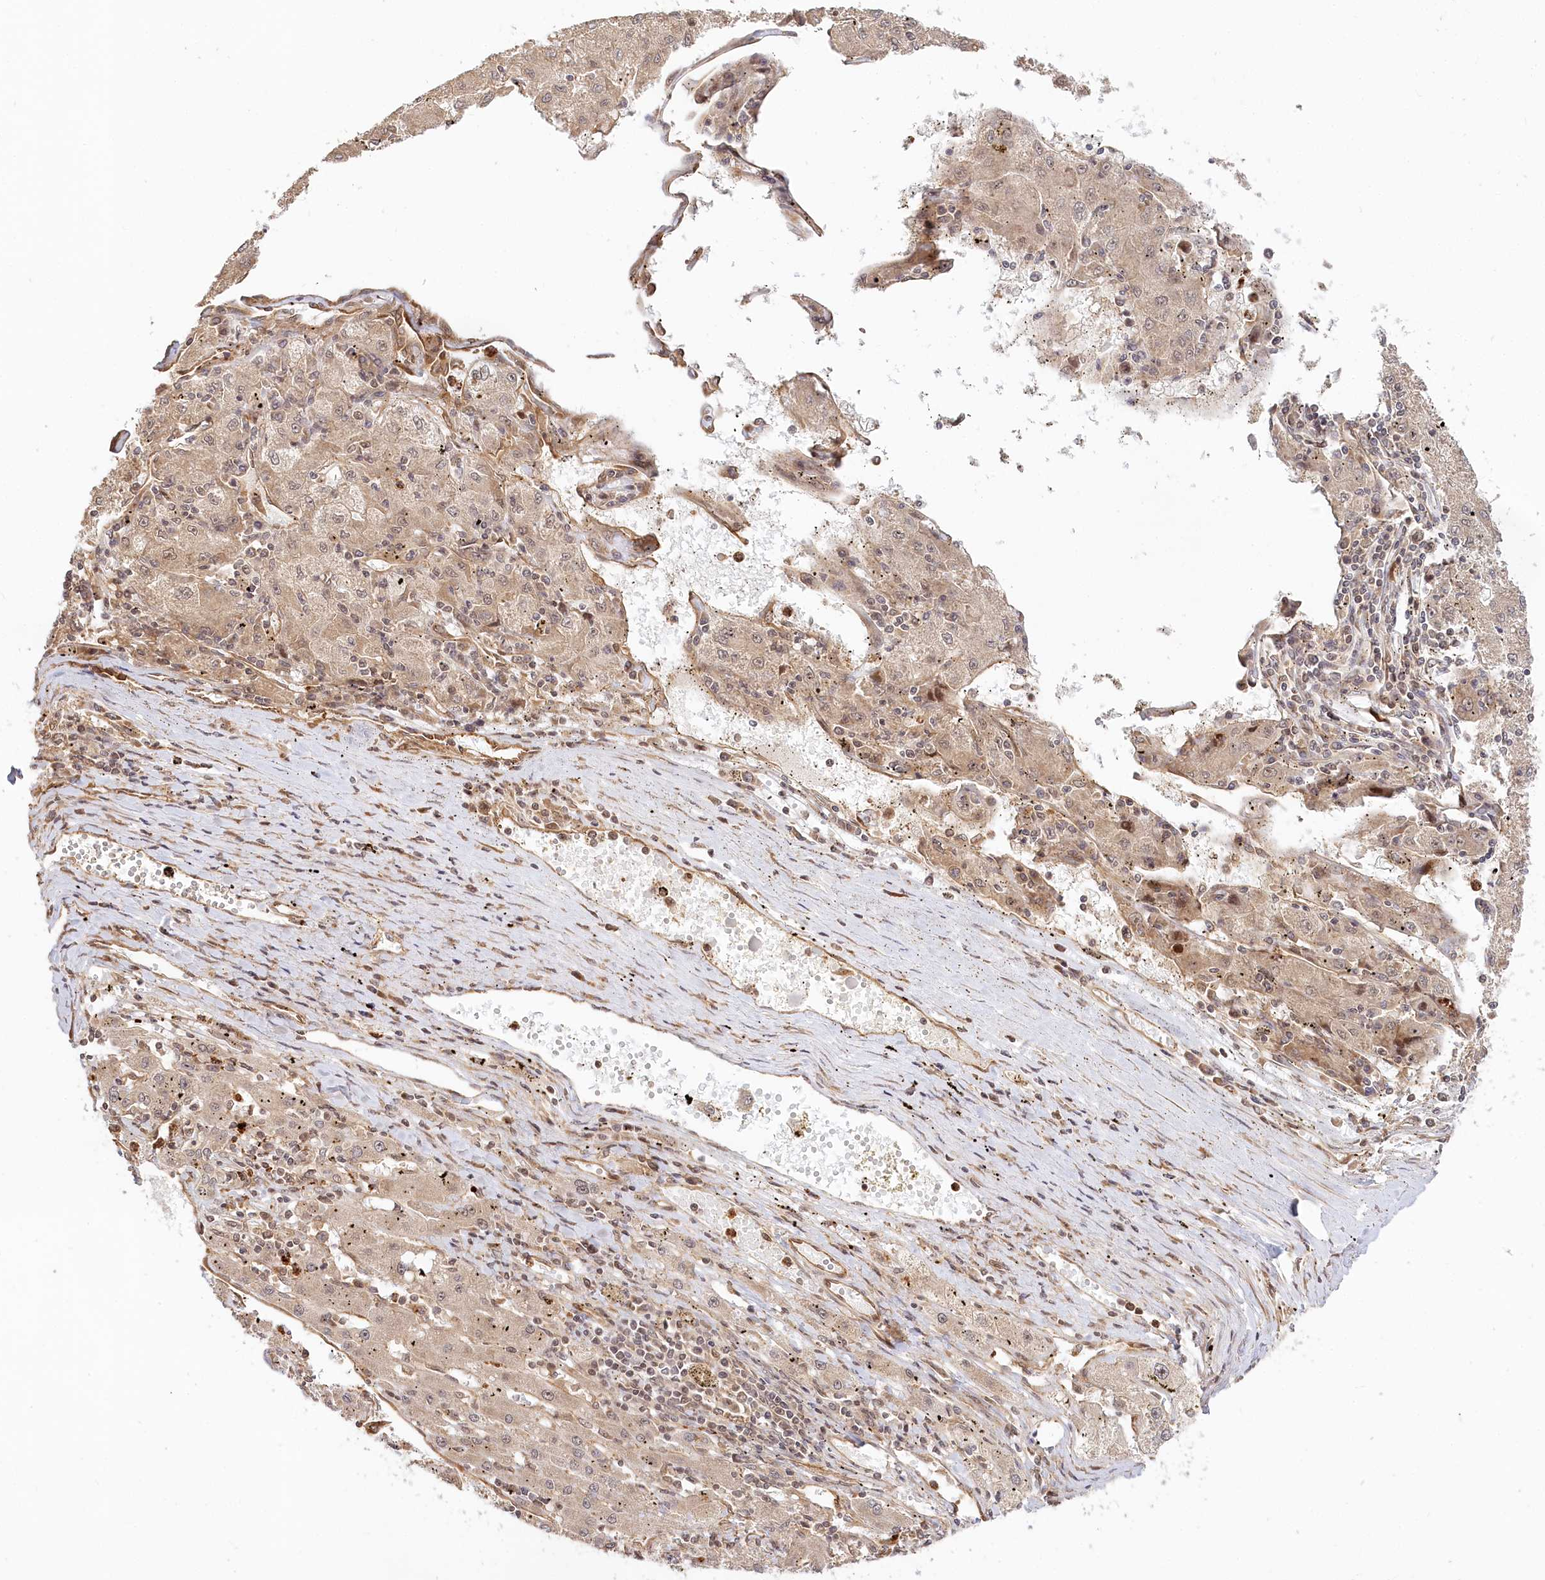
{"staining": {"intensity": "weak", "quantity": "25%-75%", "location": "cytoplasmic/membranous,nuclear"}, "tissue": "liver cancer", "cell_type": "Tumor cells", "image_type": "cancer", "snomed": [{"axis": "morphology", "description": "Carcinoma, Hepatocellular, NOS"}, {"axis": "topography", "description": "Liver"}], "caption": "Immunohistochemical staining of human hepatocellular carcinoma (liver) shows low levels of weak cytoplasmic/membranous and nuclear expression in about 25%-75% of tumor cells.", "gene": "CEP70", "patient": {"sex": "male", "age": 72}}